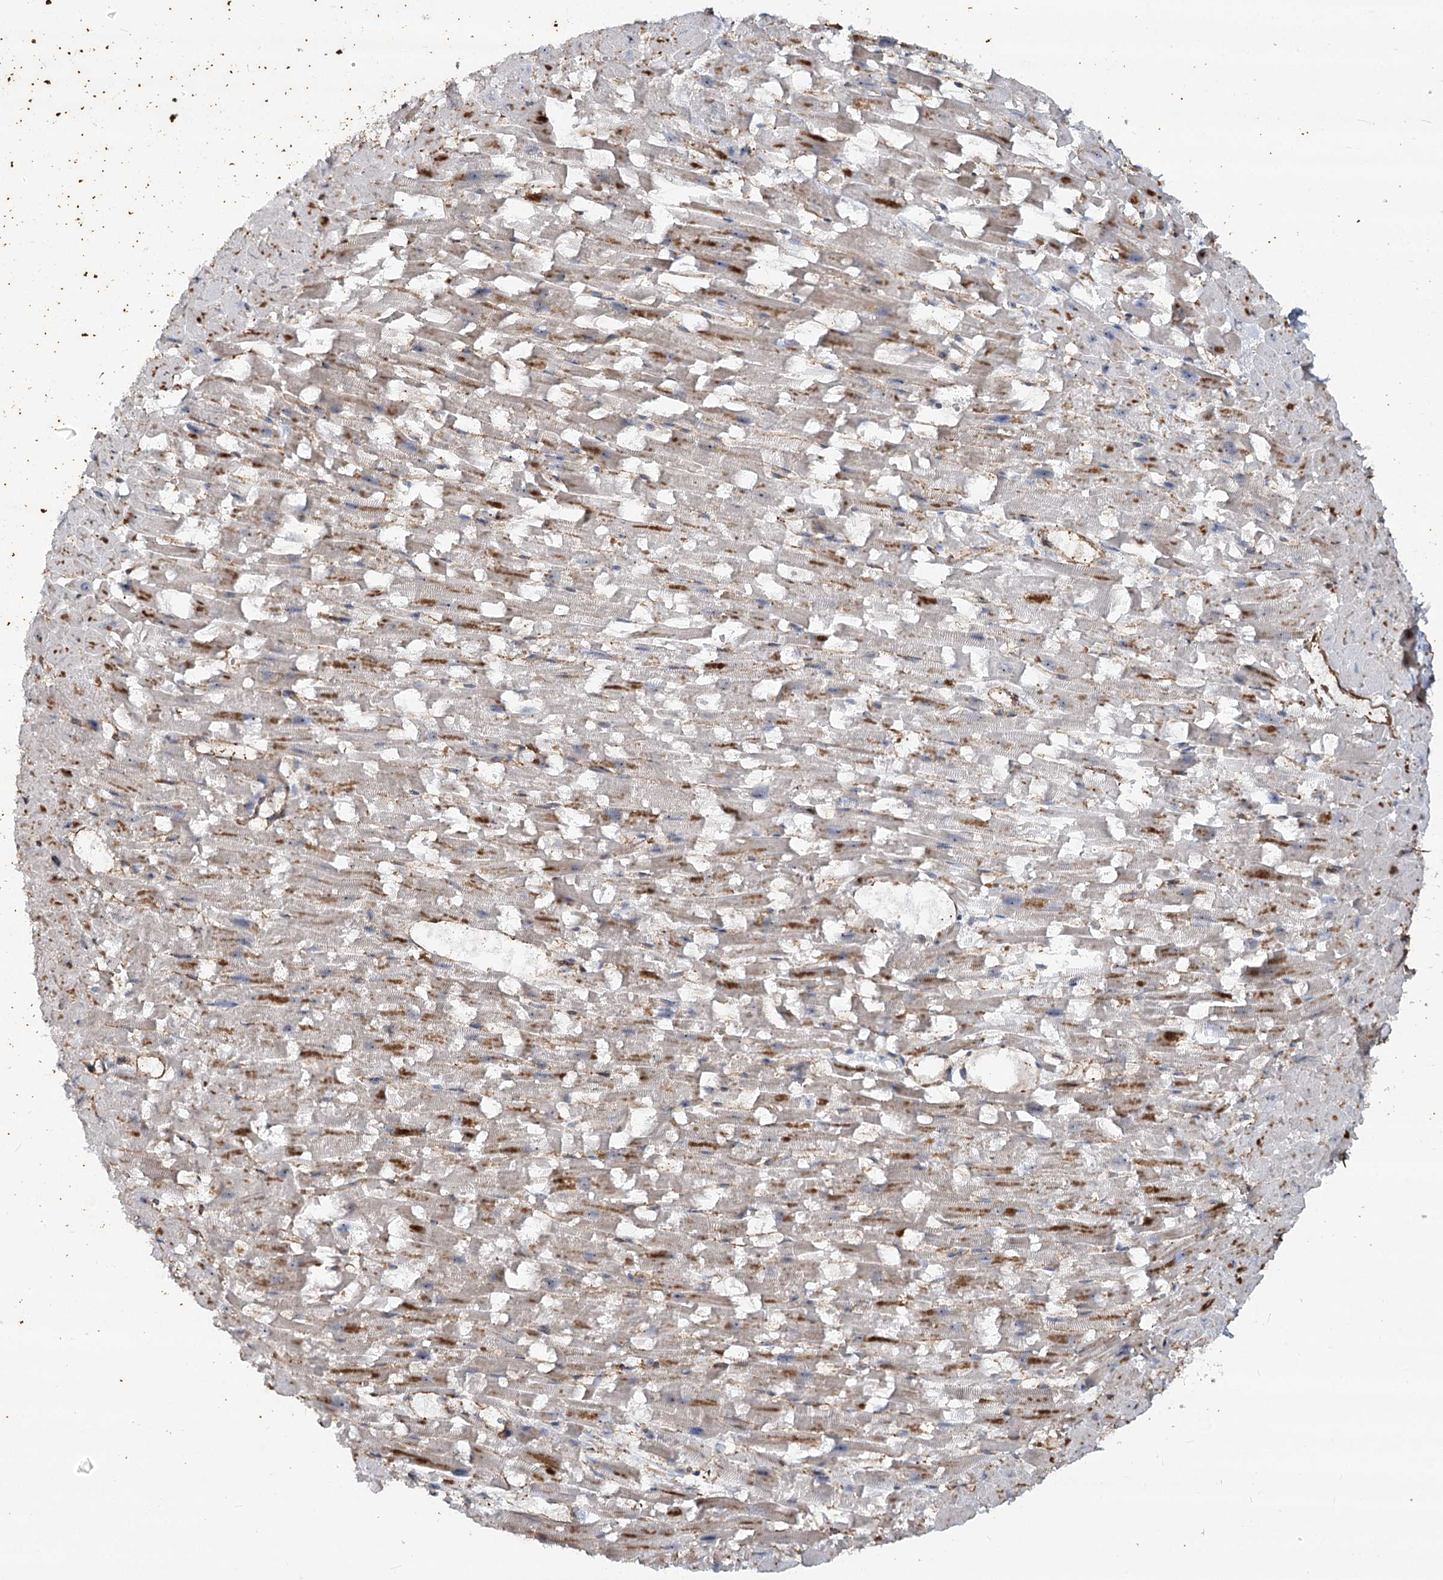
{"staining": {"intensity": "moderate", "quantity": "<25%", "location": "cytoplasmic/membranous"}, "tissue": "heart muscle", "cell_type": "Cardiomyocytes", "image_type": "normal", "snomed": [{"axis": "morphology", "description": "Normal tissue, NOS"}, {"axis": "topography", "description": "Heart"}], "caption": "Moderate cytoplasmic/membranous protein staining is appreciated in about <25% of cardiomyocytes in heart muscle. The protein of interest is stained brown, and the nuclei are stained in blue (DAB IHC with brightfield microscopy, high magnification).", "gene": "WDR36", "patient": {"sex": "female", "age": 64}}